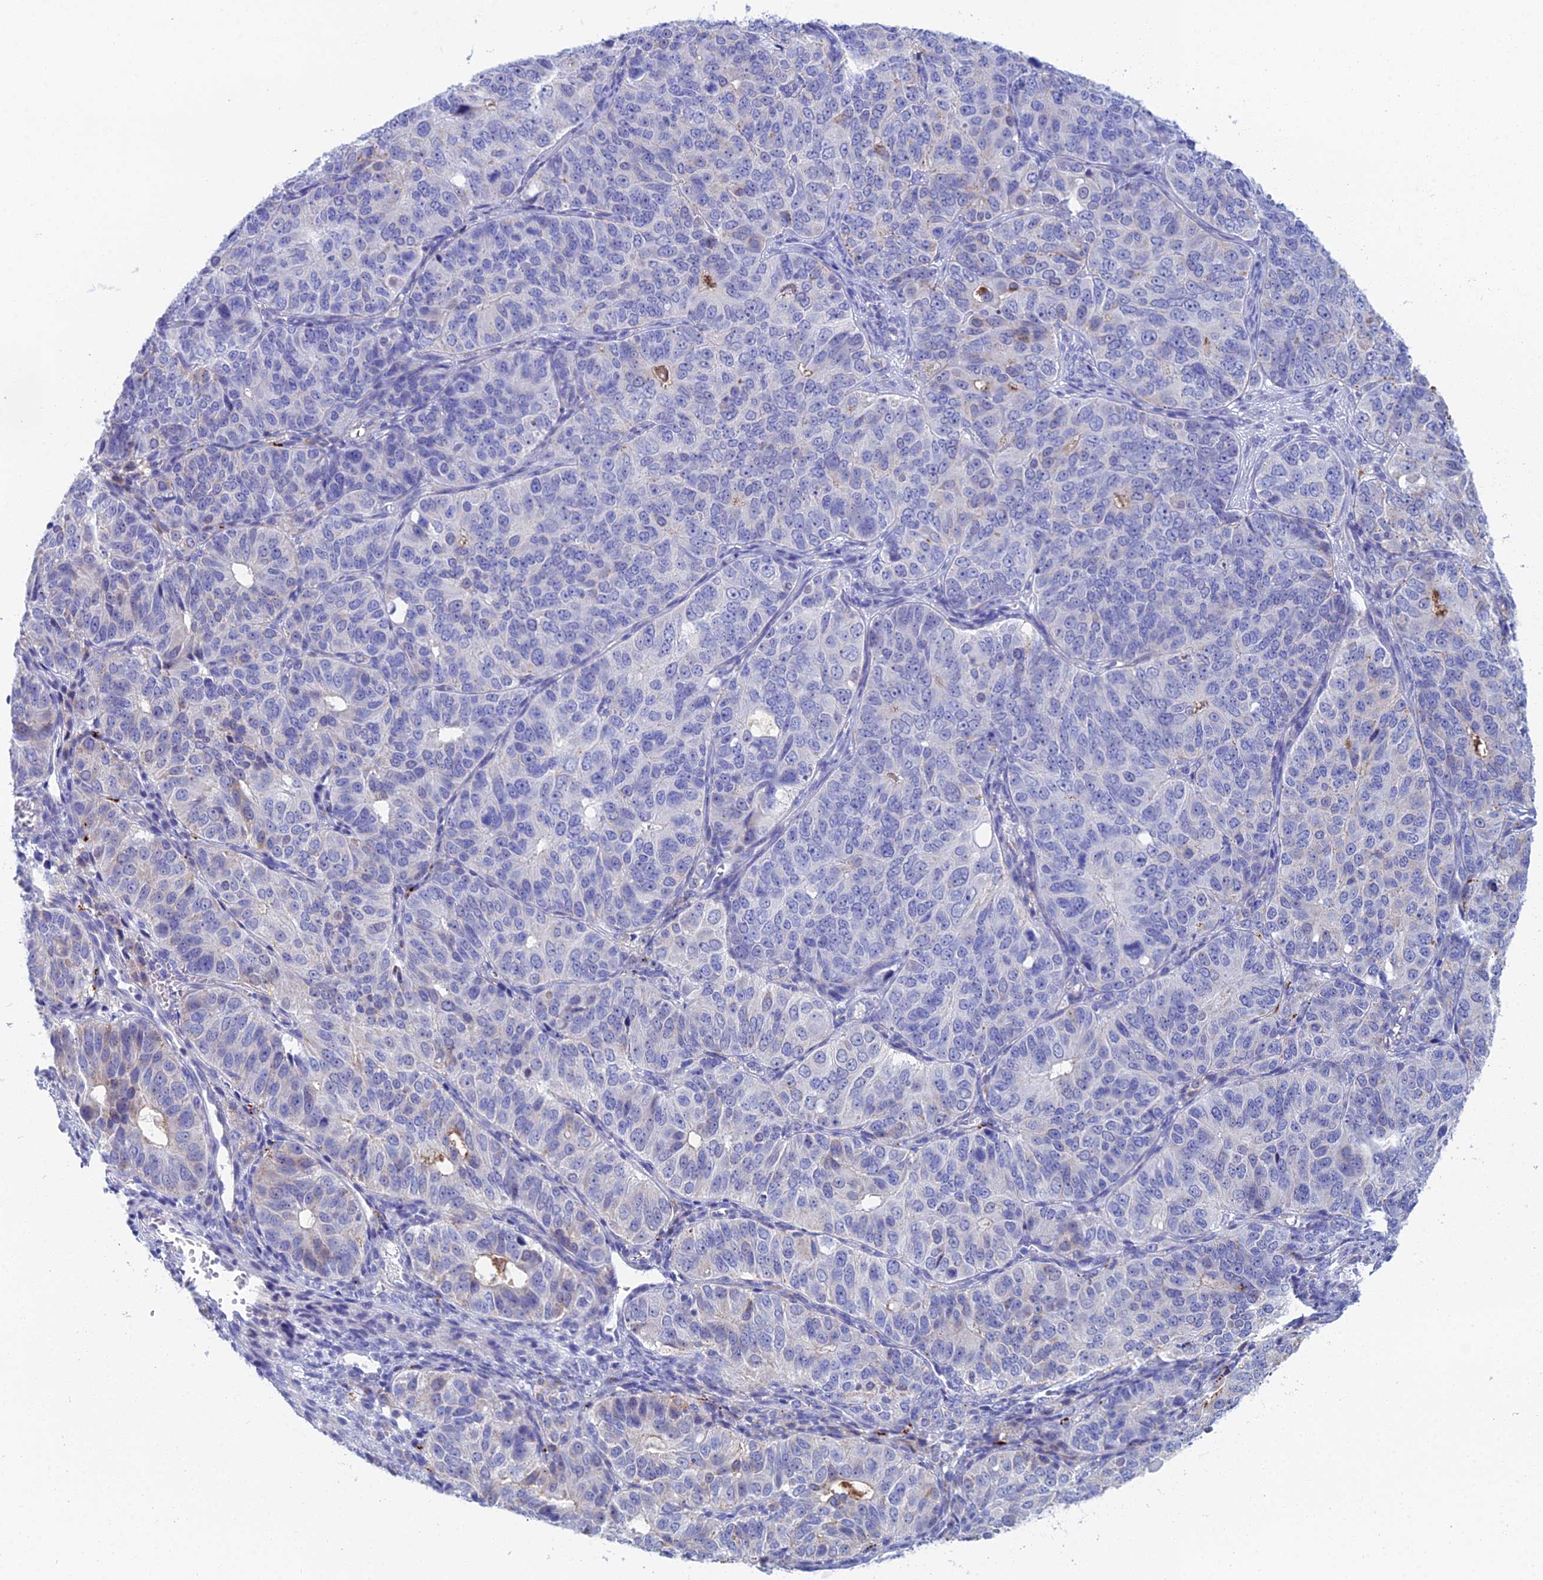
{"staining": {"intensity": "negative", "quantity": "none", "location": "none"}, "tissue": "ovarian cancer", "cell_type": "Tumor cells", "image_type": "cancer", "snomed": [{"axis": "morphology", "description": "Carcinoma, endometroid"}, {"axis": "topography", "description": "Ovary"}], "caption": "Immunohistochemistry (IHC) micrograph of ovarian endometroid carcinoma stained for a protein (brown), which demonstrates no staining in tumor cells.", "gene": "CFAP210", "patient": {"sex": "female", "age": 51}}